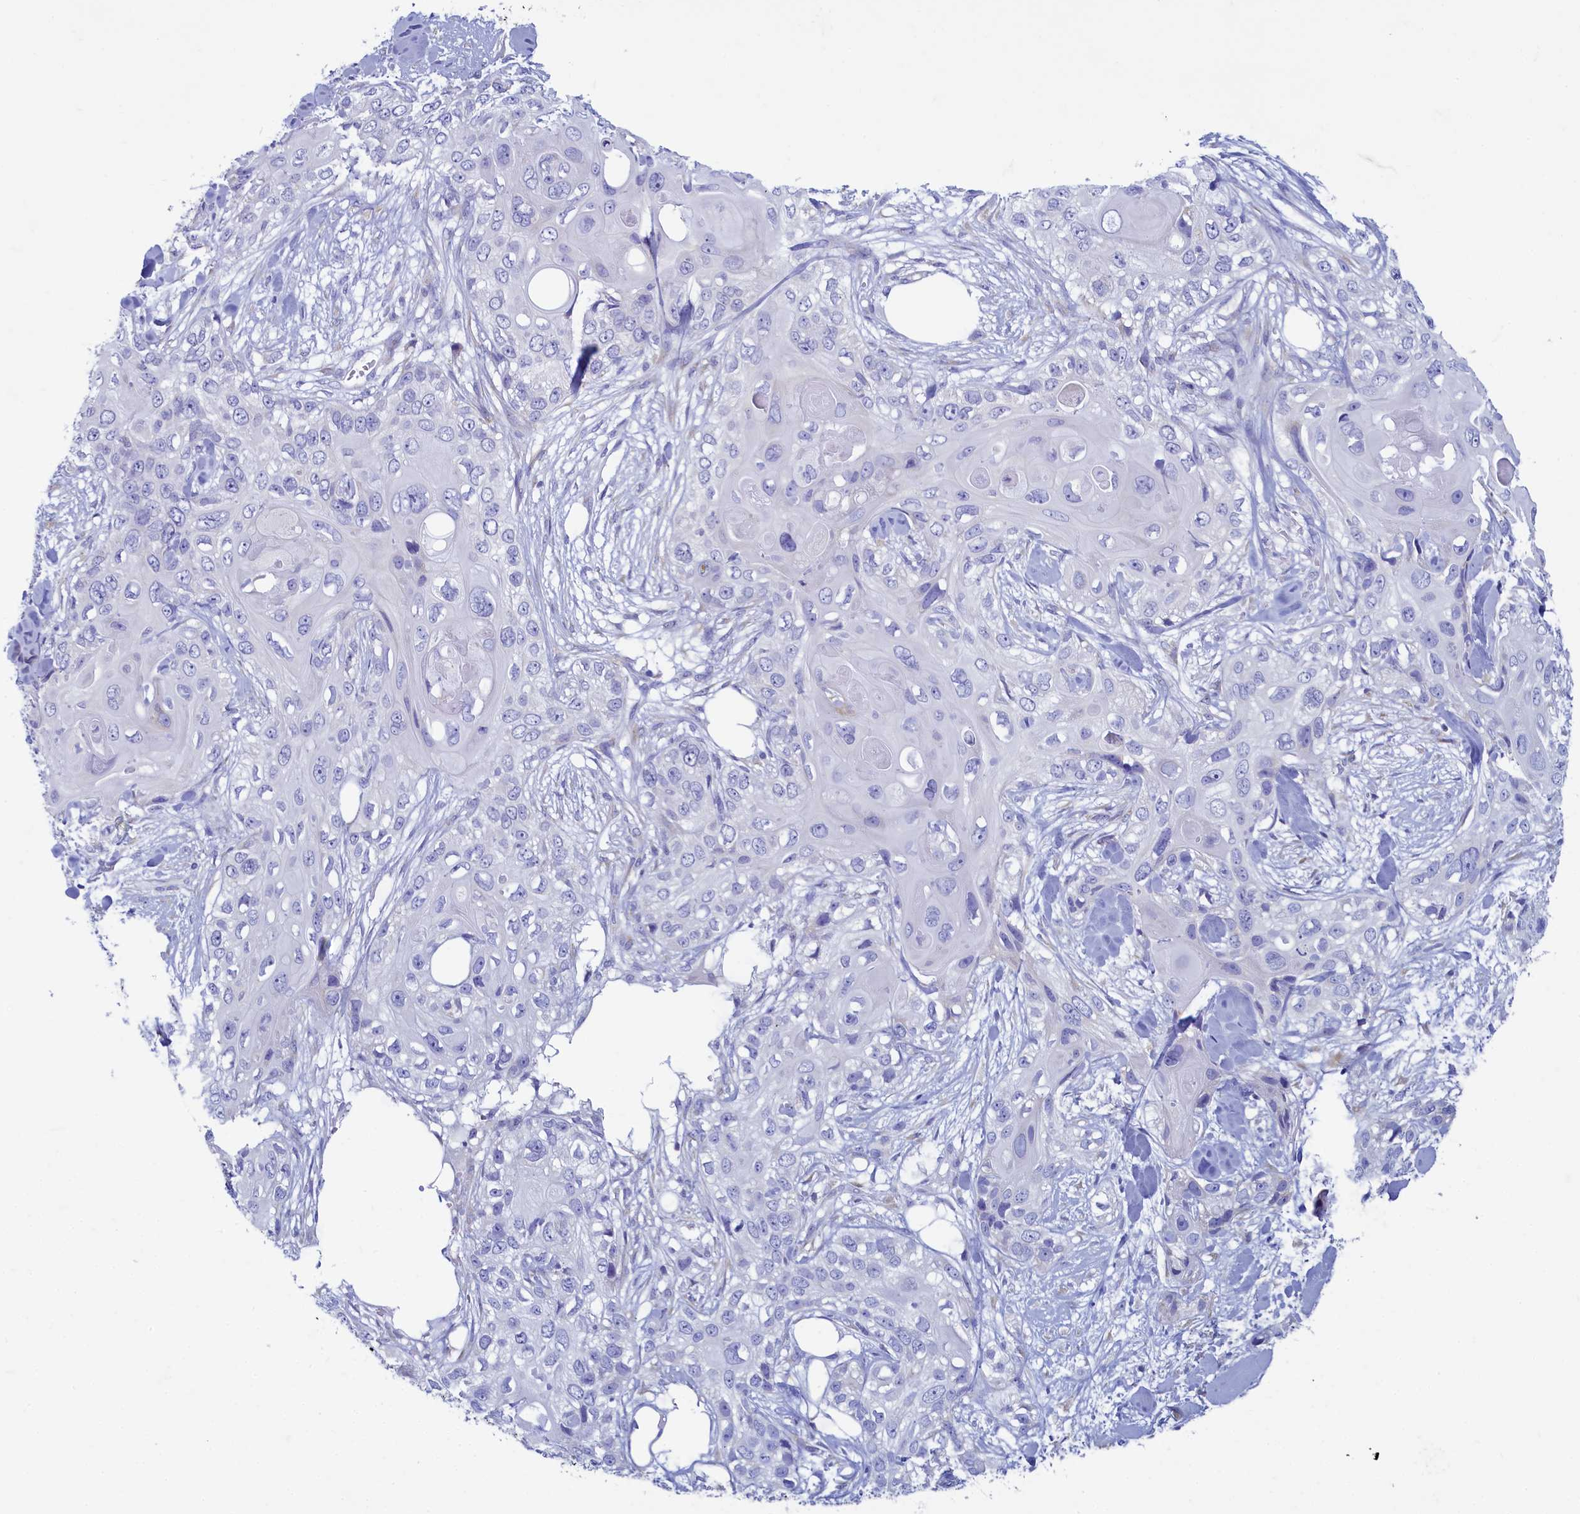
{"staining": {"intensity": "negative", "quantity": "none", "location": "none"}, "tissue": "skin cancer", "cell_type": "Tumor cells", "image_type": "cancer", "snomed": [{"axis": "morphology", "description": "Normal tissue, NOS"}, {"axis": "morphology", "description": "Squamous cell carcinoma, NOS"}, {"axis": "topography", "description": "Skin"}], "caption": "Immunohistochemical staining of skin cancer demonstrates no significant expression in tumor cells. (DAB immunohistochemistry visualized using brightfield microscopy, high magnification).", "gene": "SKA3", "patient": {"sex": "male", "age": 72}}